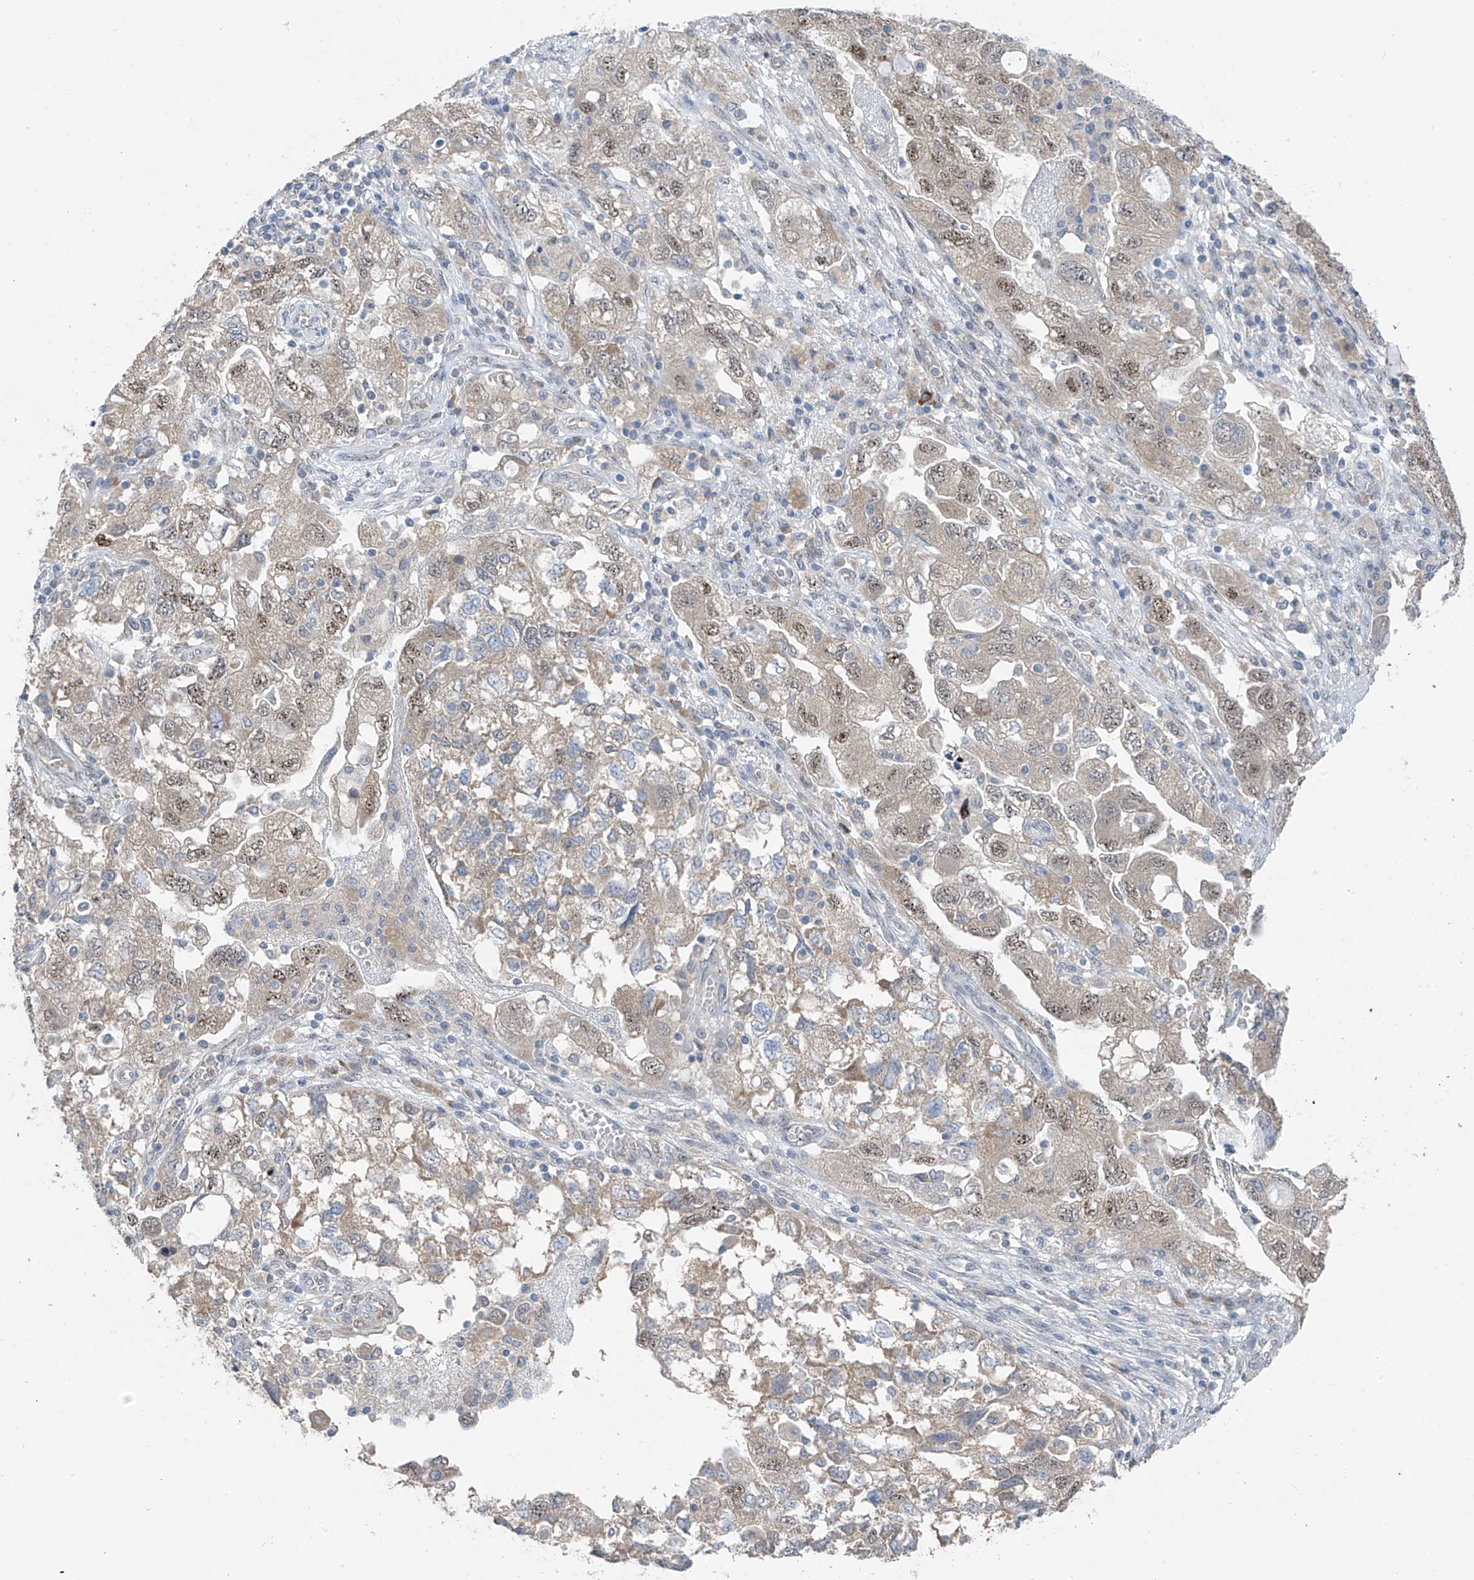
{"staining": {"intensity": "moderate", "quantity": "25%-75%", "location": "nuclear"}, "tissue": "ovarian cancer", "cell_type": "Tumor cells", "image_type": "cancer", "snomed": [{"axis": "morphology", "description": "Carcinoma, NOS"}, {"axis": "morphology", "description": "Cystadenocarcinoma, serous, NOS"}, {"axis": "topography", "description": "Ovary"}], "caption": "Immunohistochemical staining of human ovarian serous cystadenocarcinoma exhibits medium levels of moderate nuclear expression in about 25%-75% of tumor cells.", "gene": "RPL4", "patient": {"sex": "female", "age": 69}}